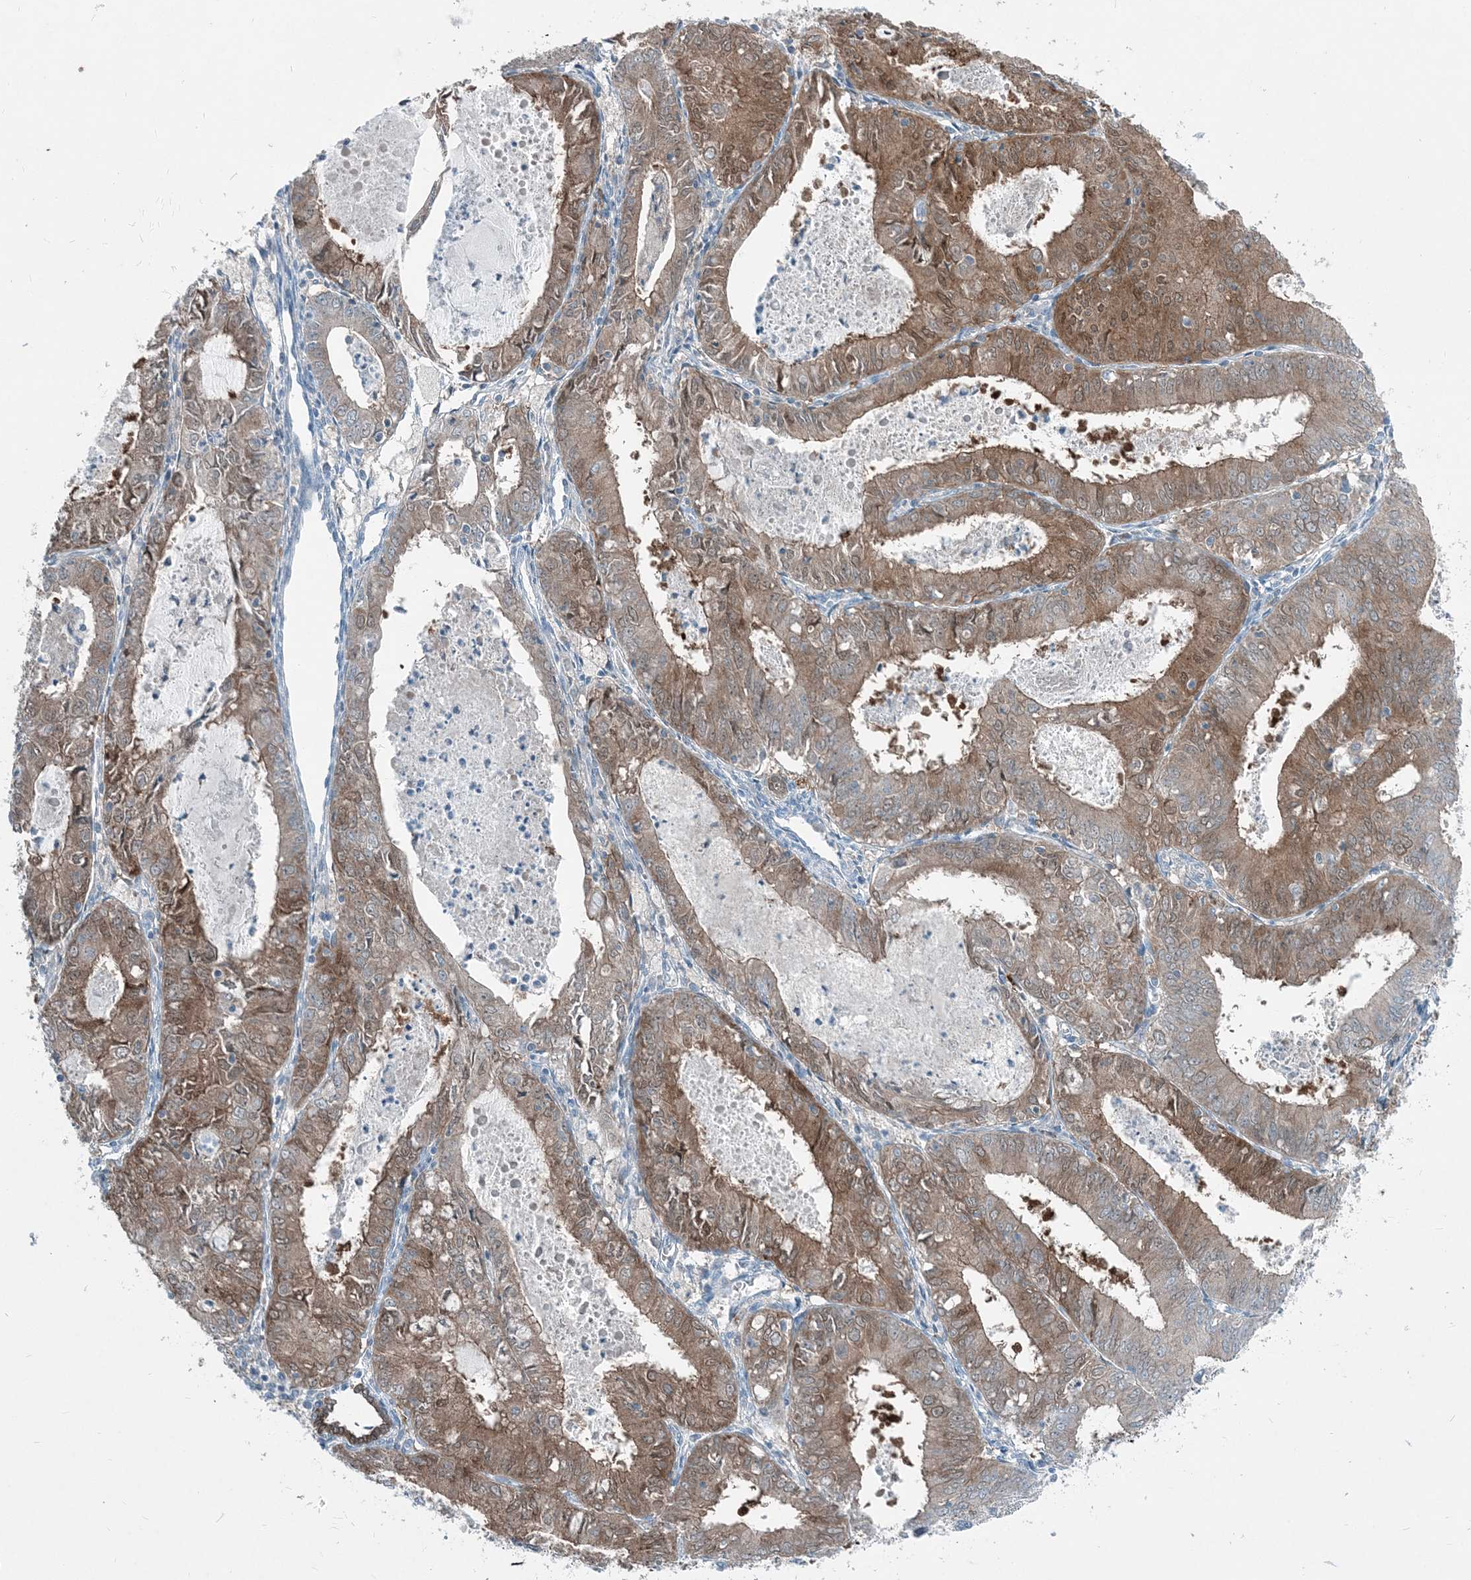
{"staining": {"intensity": "moderate", "quantity": "25%-75%", "location": "cytoplasmic/membranous"}, "tissue": "endometrial cancer", "cell_type": "Tumor cells", "image_type": "cancer", "snomed": [{"axis": "morphology", "description": "Adenocarcinoma, NOS"}, {"axis": "topography", "description": "Endometrium"}], "caption": "DAB immunohistochemical staining of adenocarcinoma (endometrial) demonstrates moderate cytoplasmic/membranous protein staining in approximately 25%-75% of tumor cells.", "gene": "ARMH1", "patient": {"sex": "female", "age": 57}}